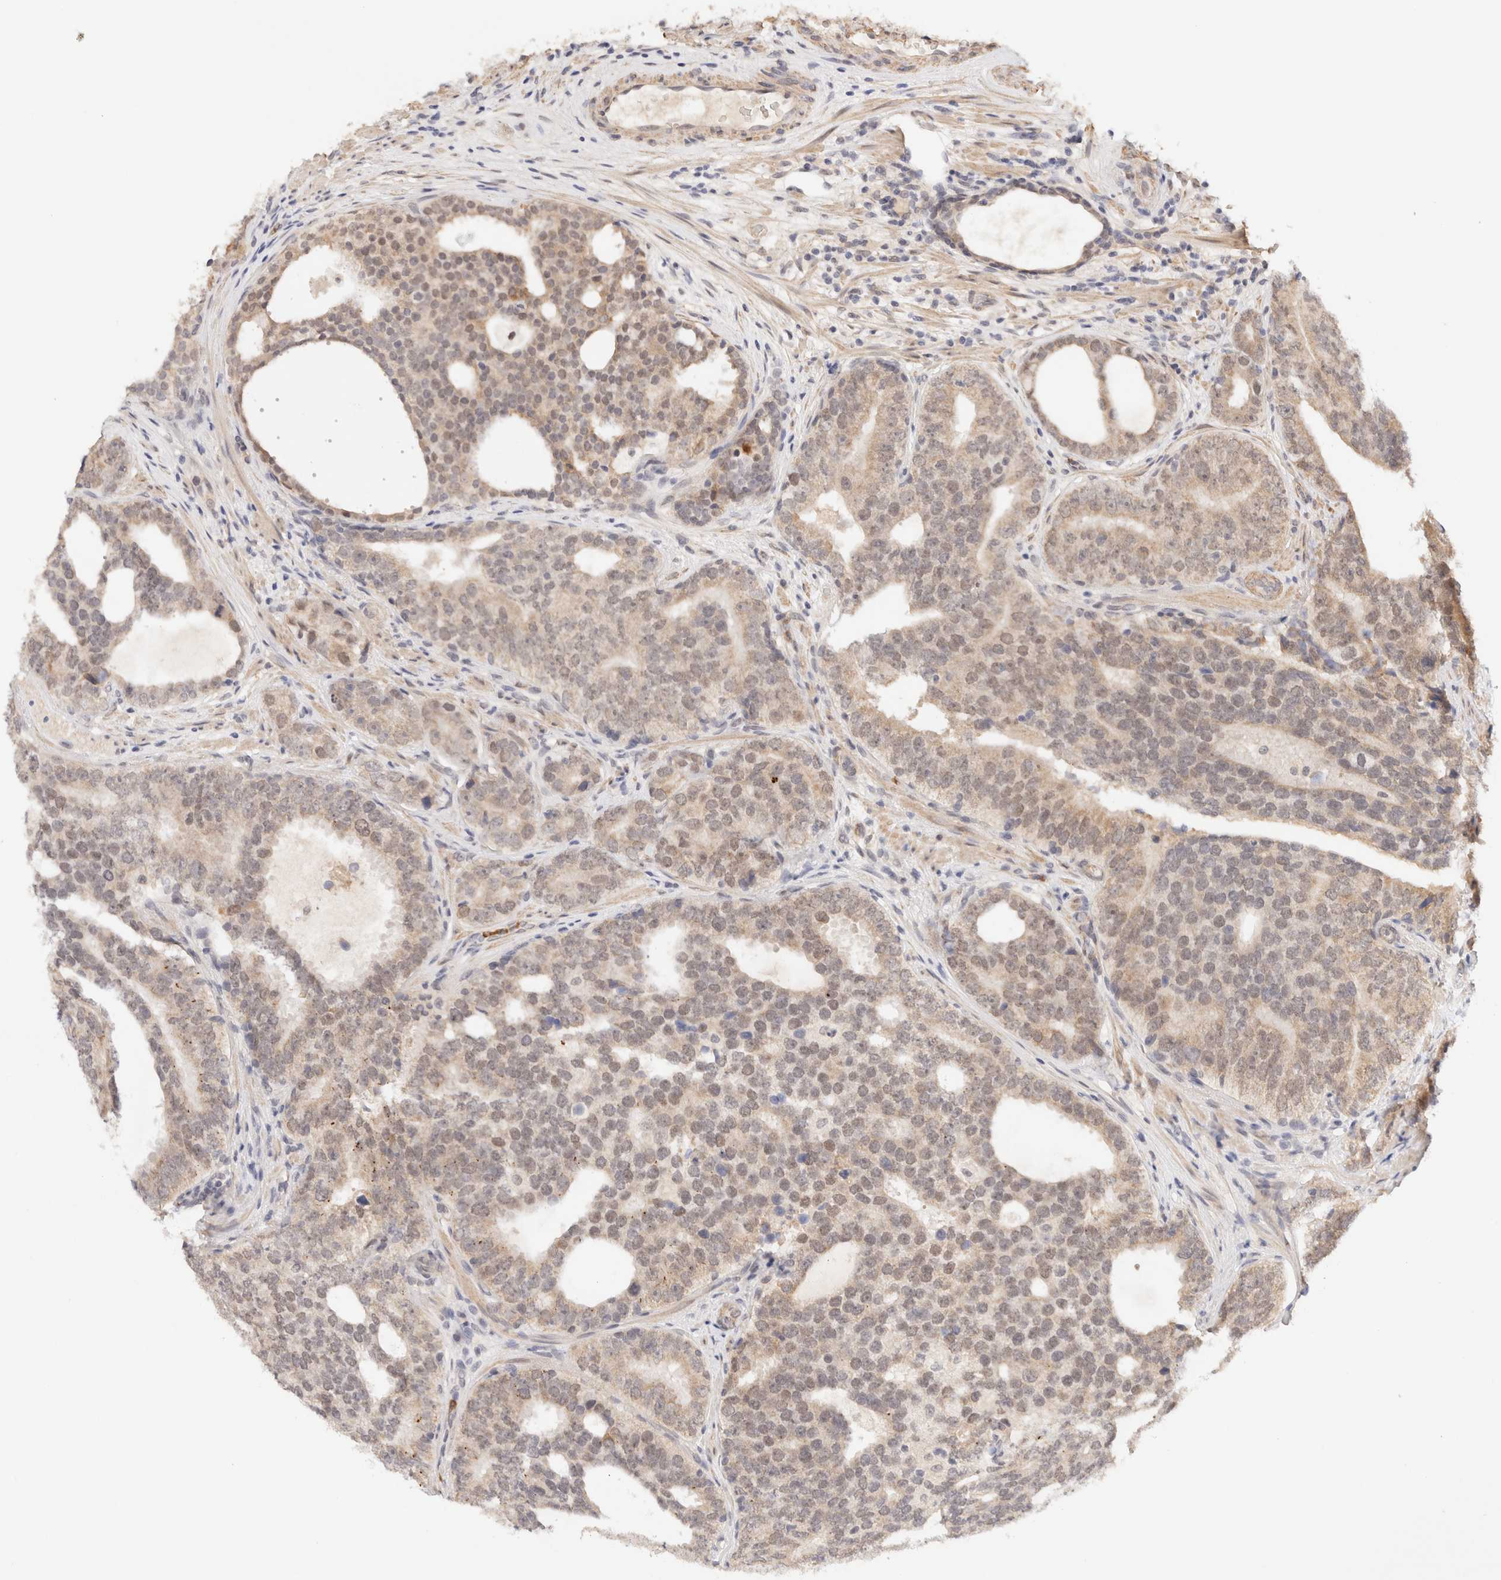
{"staining": {"intensity": "weak", "quantity": ">75%", "location": "nuclear"}, "tissue": "prostate cancer", "cell_type": "Tumor cells", "image_type": "cancer", "snomed": [{"axis": "morphology", "description": "Adenocarcinoma, High grade"}, {"axis": "topography", "description": "Prostate"}], "caption": "Prostate cancer (adenocarcinoma (high-grade)) stained with a brown dye demonstrates weak nuclear positive staining in about >75% of tumor cells.", "gene": "BRPF3", "patient": {"sex": "male", "age": 56}}